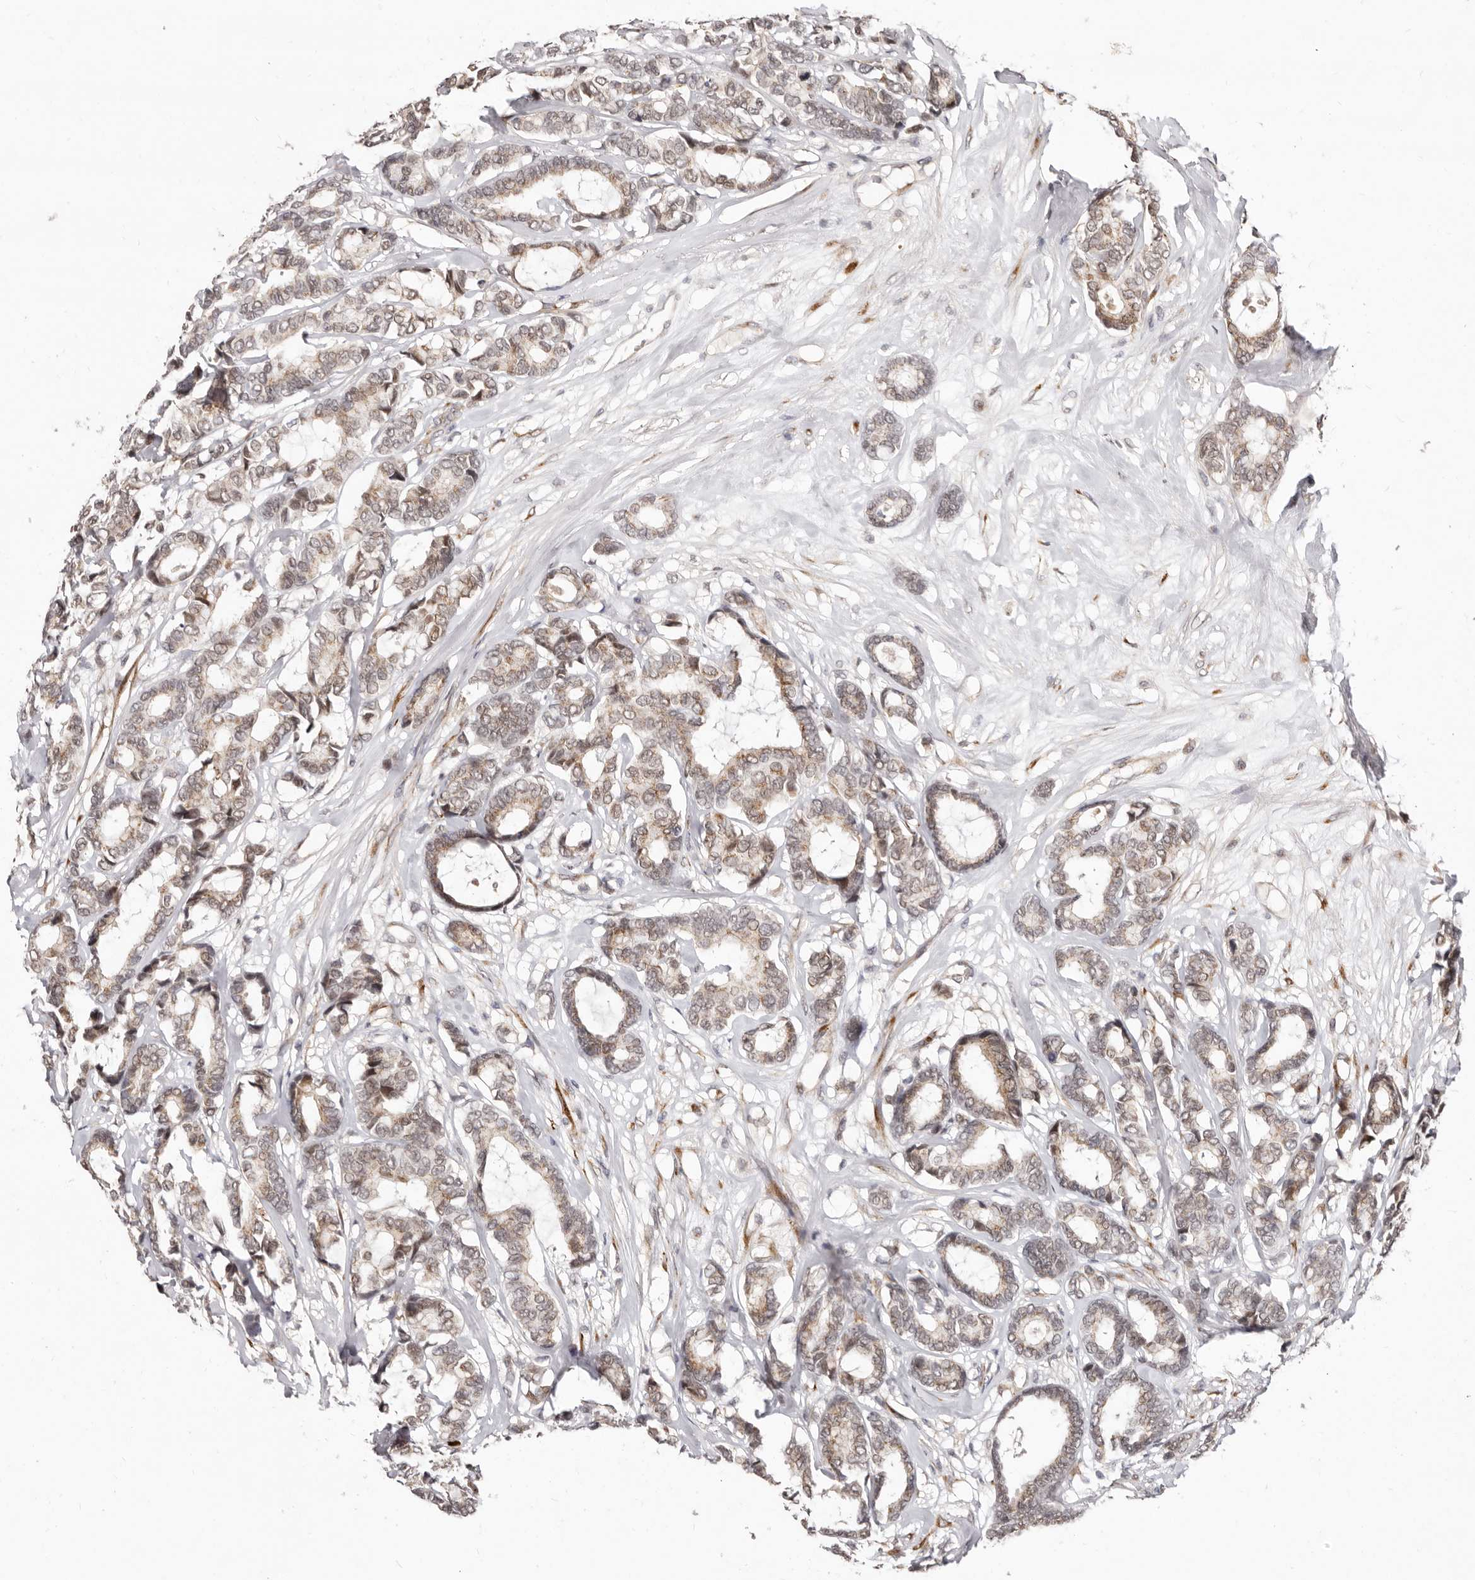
{"staining": {"intensity": "weak", "quantity": ">75%", "location": "cytoplasmic/membranous,nuclear"}, "tissue": "breast cancer", "cell_type": "Tumor cells", "image_type": "cancer", "snomed": [{"axis": "morphology", "description": "Duct carcinoma"}, {"axis": "topography", "description": "Breast"}], "caption": "Immunohistochemical staining of breast cancer (intraductal carcinoma) demonstrates low levels of weak cytoplasmic/membranous and nuclear staining in about >75% of tumor cells.", "gene": "SRCAP", "patient": {"sex": "female", "age": 87}}